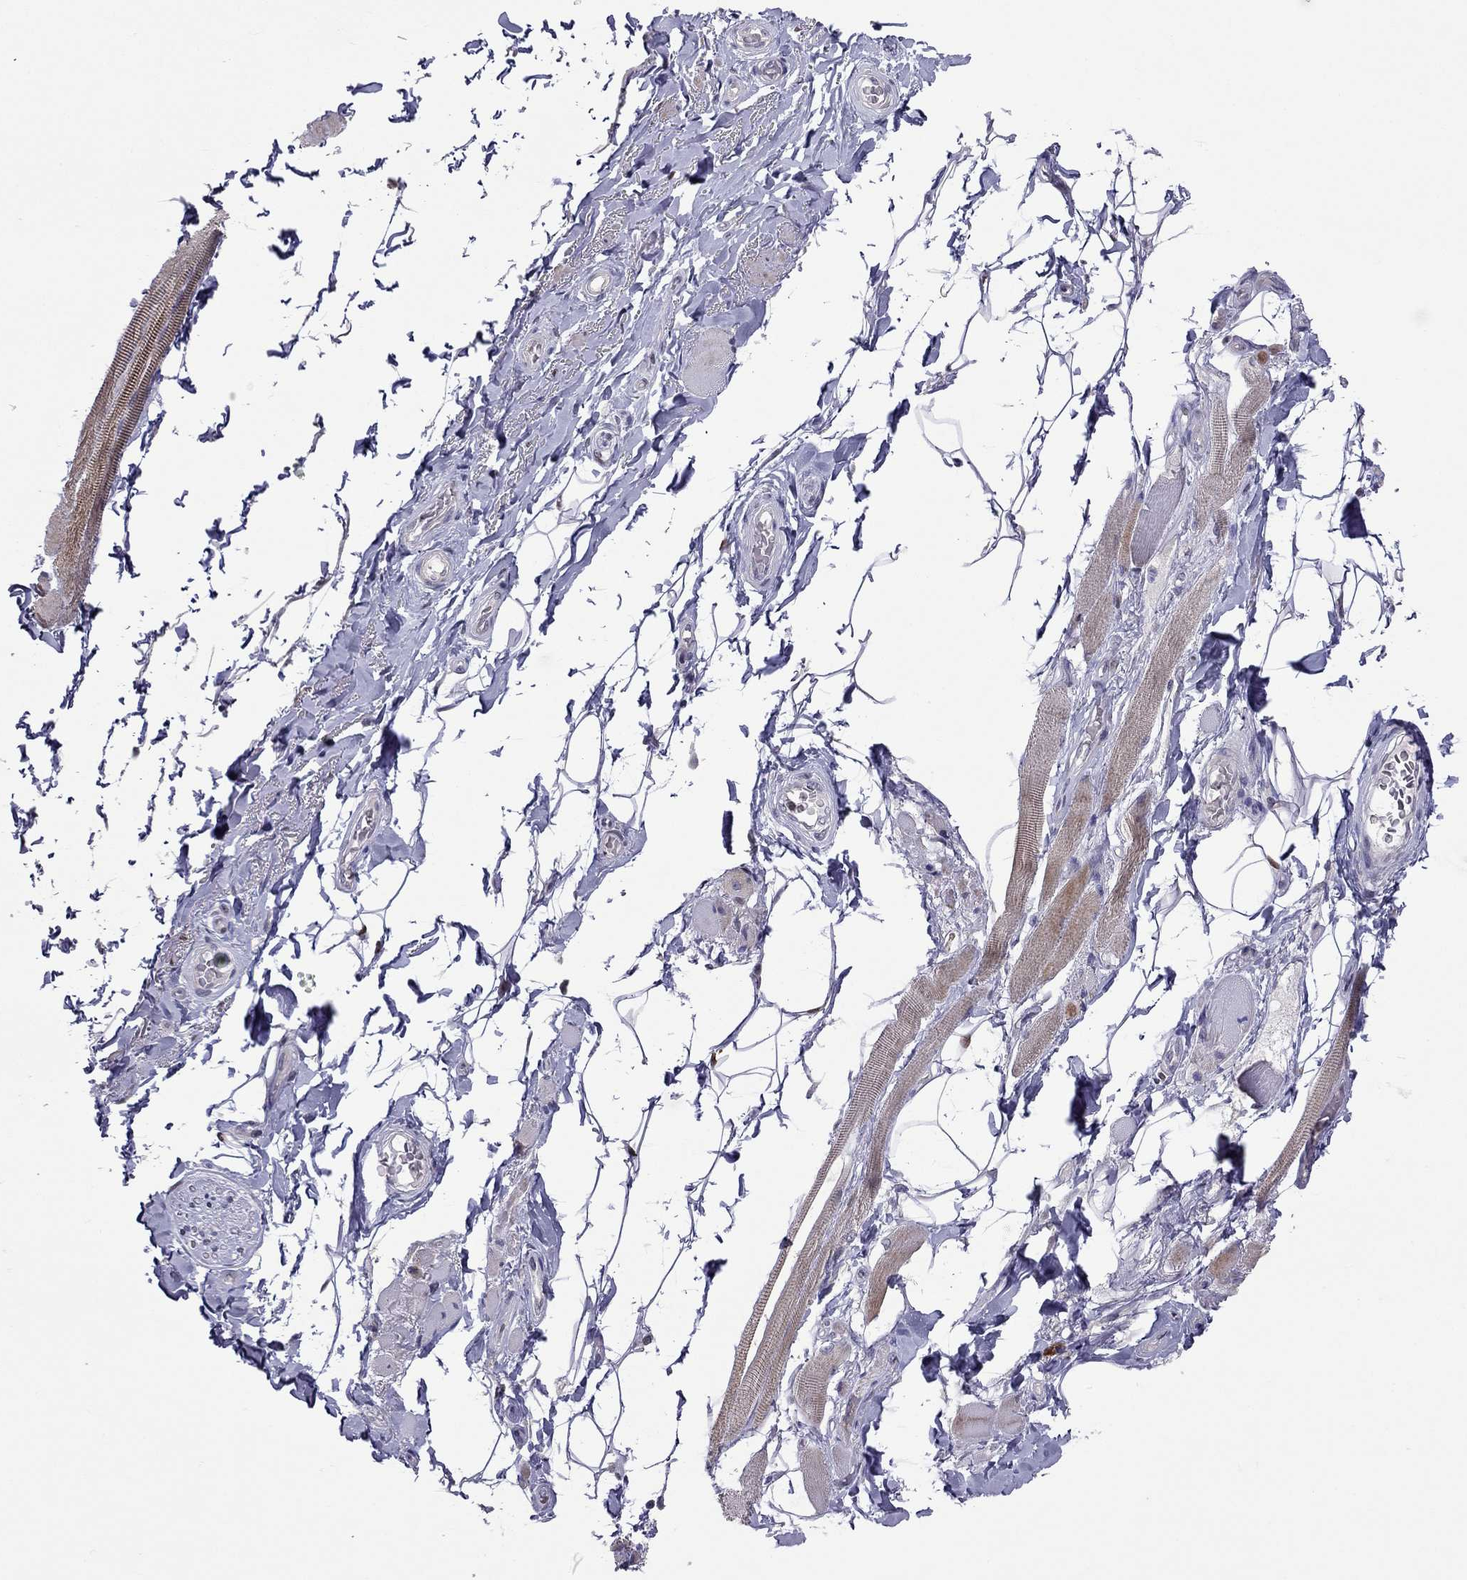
{"staining": {"intensity": "negative", "quantity": "none", "location": "none"}, "tissue": "adipose tissue", "cell_type": "Adipocytes", "image_type": "normal", "snomed": [{"axis": "morphology", "description": "Normal tissue, NOS"}, {"axis": "topography", "description": "Anal"}, {"axis": "topography", "description": "Peripheral nerve tissue"}], "caption": "IHC image of benign adipose tissue stained for a protein (brown), which demonstrates no positivity in adipocytes. (DAB (3,3'-diaminobenzidine) immunohistochemistry (IHC) with hematoxylin counter stain).", "gene": "LRRC39", "patient": {"sex": "male", "age": 53}}